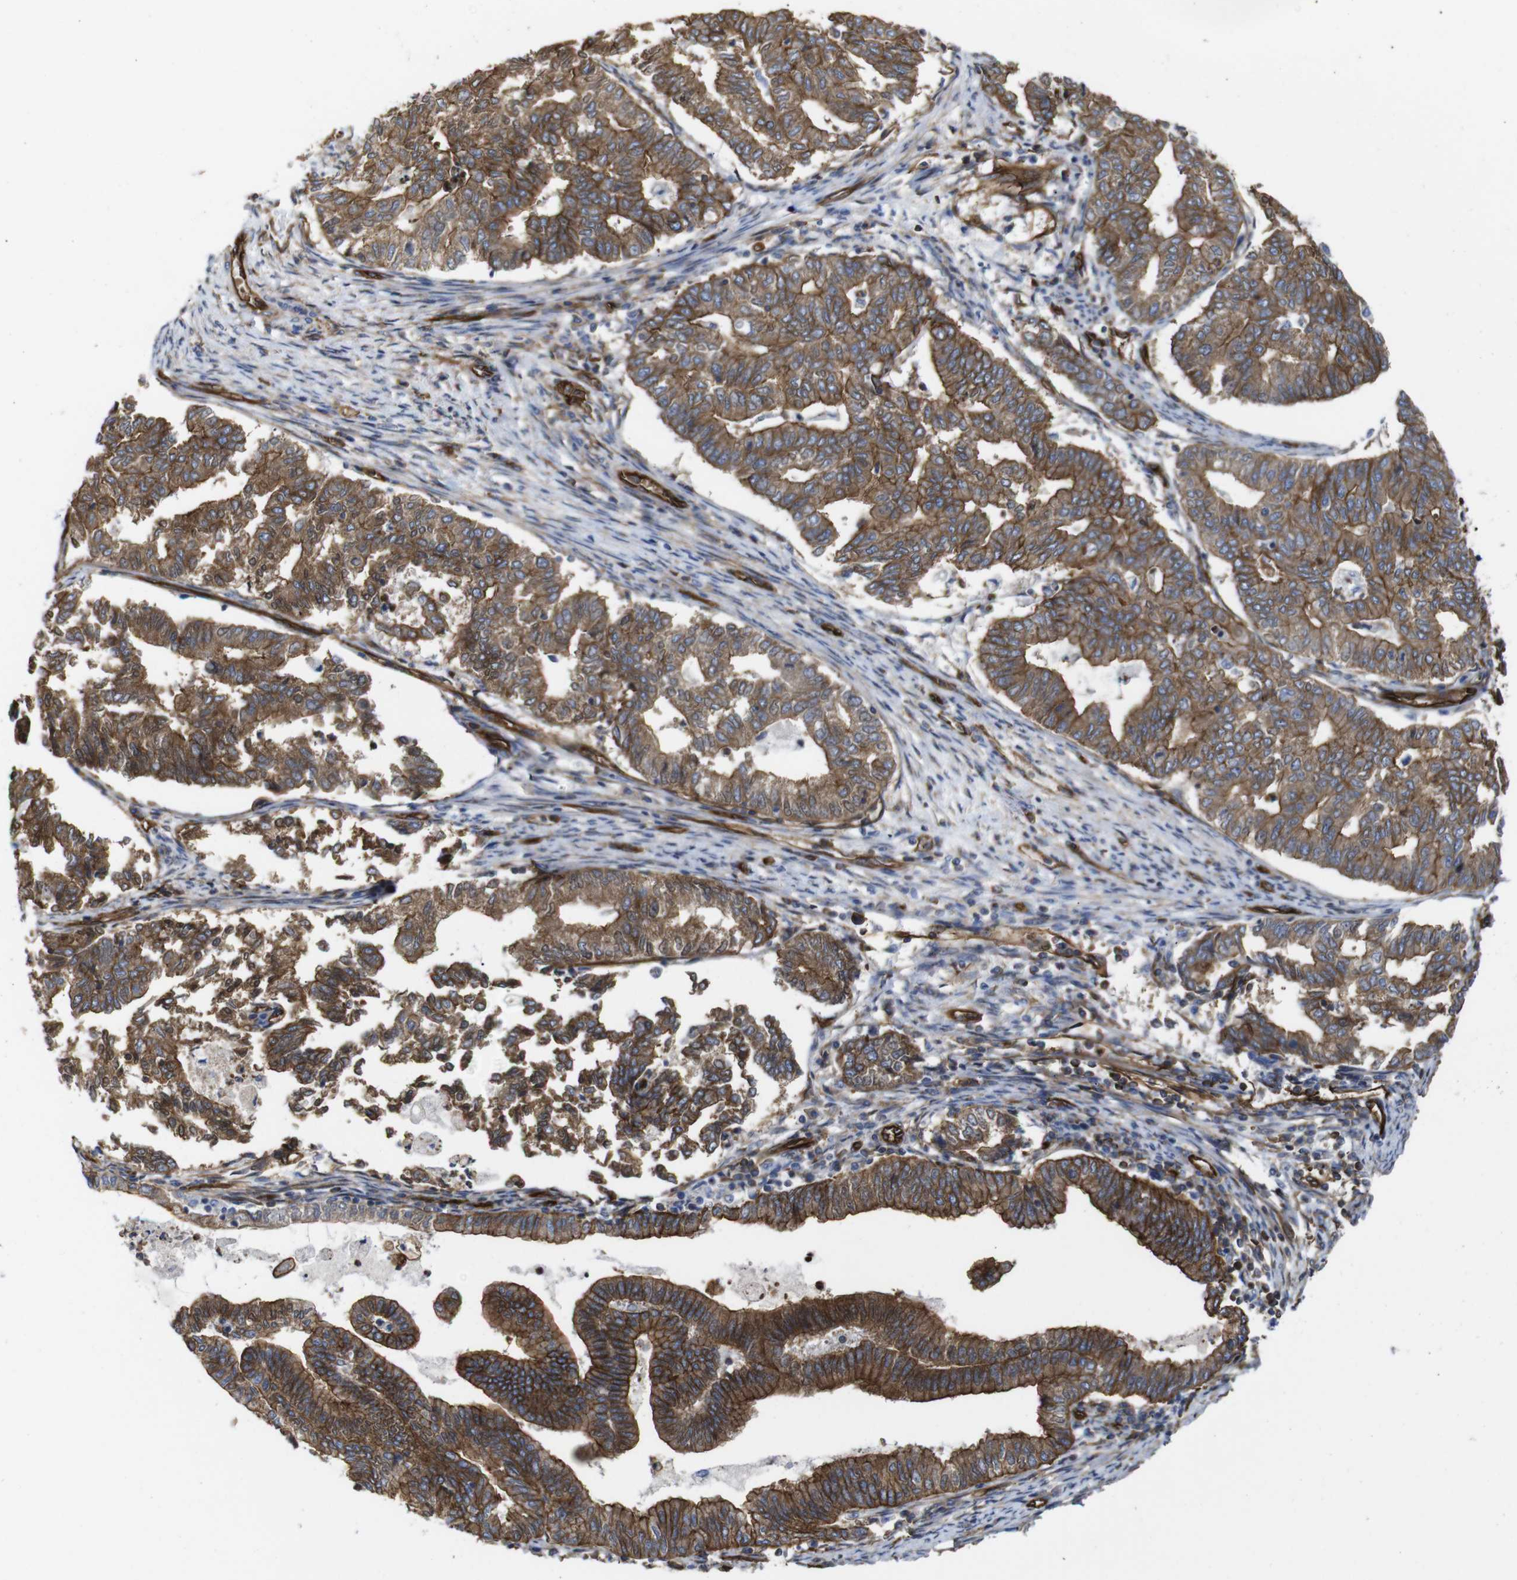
{"staining": {"intensity": "moderate", "quantity": ">75%", "location": "cytoplasmic/membranous"}, "tissue": "endometrial cancer", "cell_type": "Tumor cells", "image_type": "cancer", "snomed": [{"axis": "morphology", "description": "Adenocarcinoma, NOS"}, {"axis": "topography", "description": "Endometrium"}], "caption": "A brown stain highlights moderate cytoplasmic/membranous positivity of a protein in human adenocarcinoma (endometrial) tumor cells. The staining was performed using DAB to visualize the protein expression in brown, while the nuclei were stained in blue with hematoxylin (Magnification: 20x).", "gene": "SPTBN1", "patient": {"sex": "female", "age": 79}}